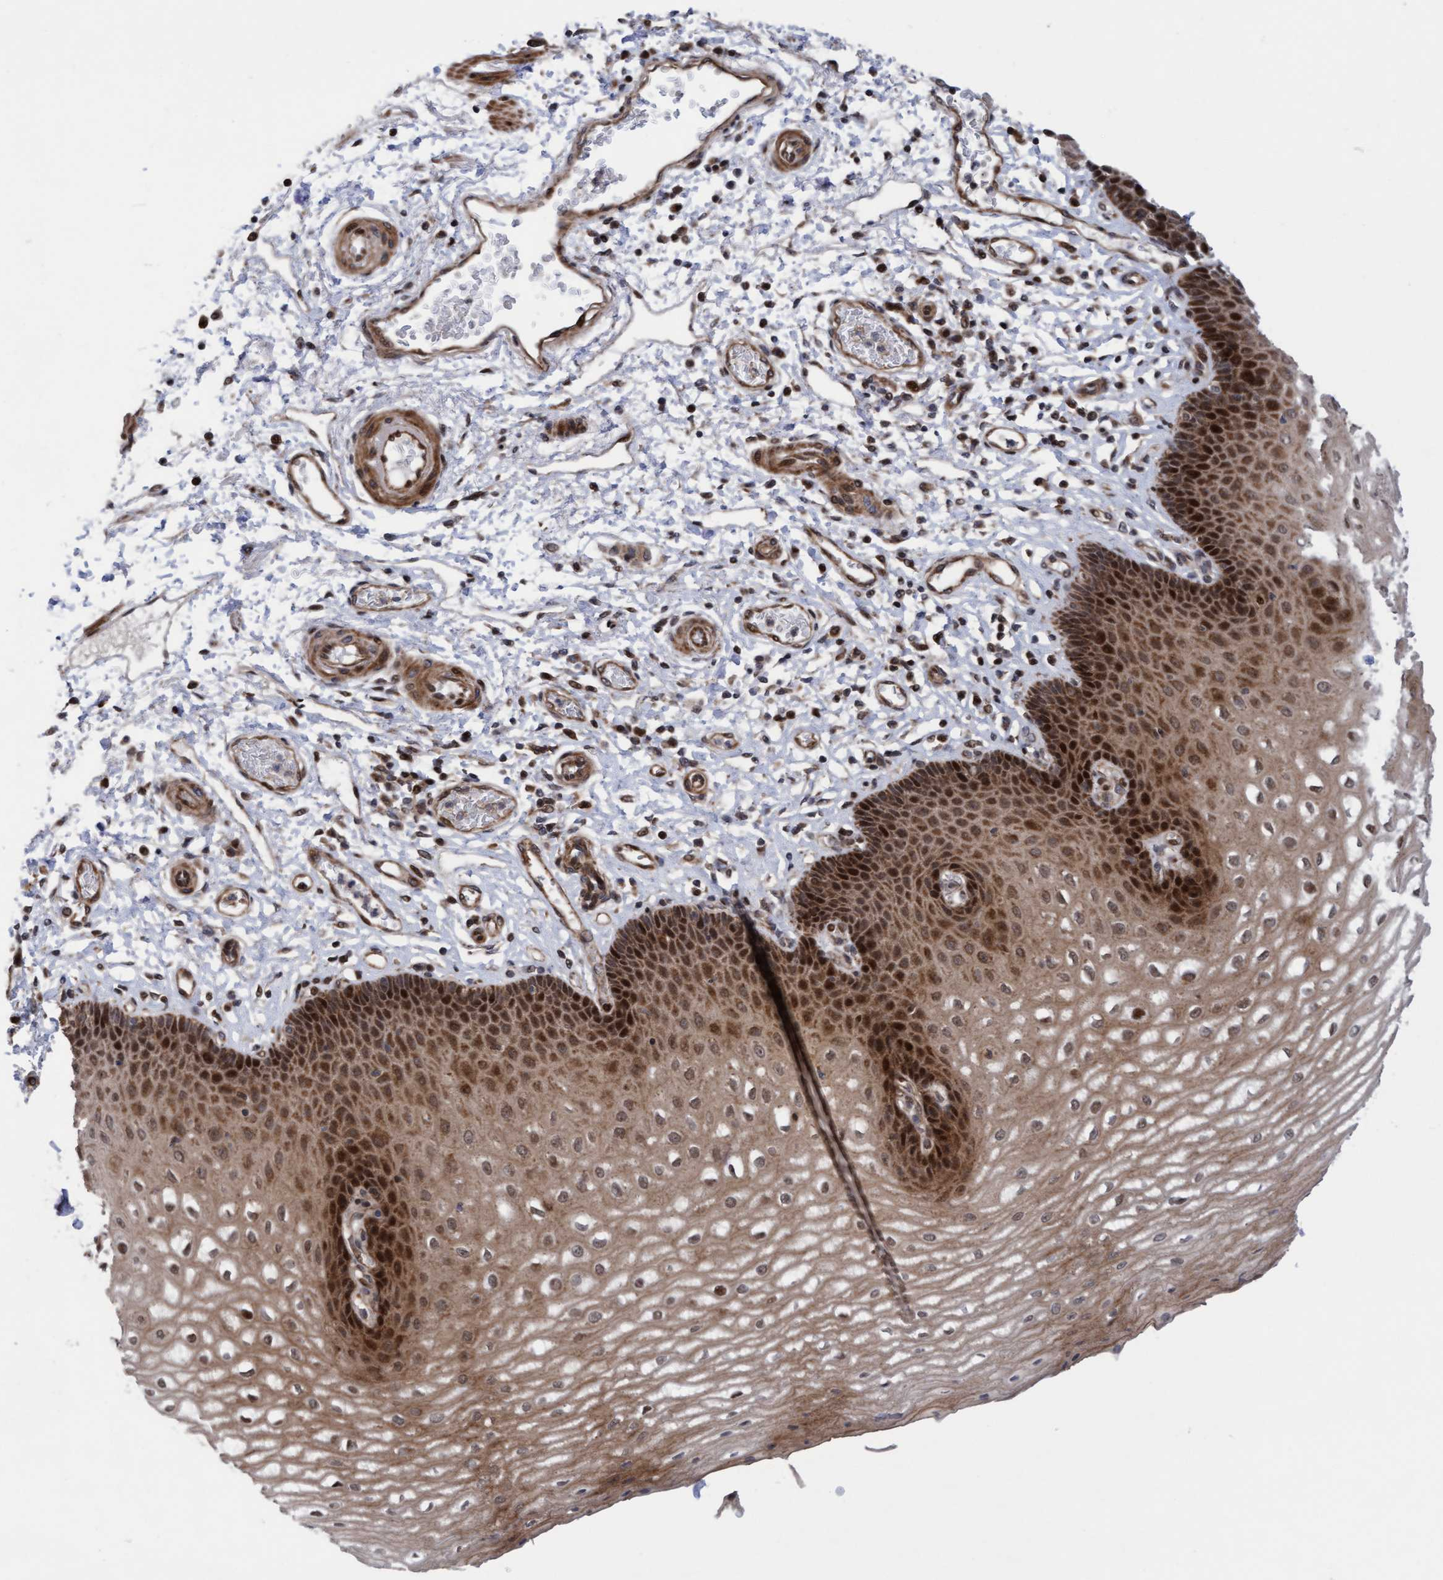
{"staining": {"intensity": "moderate", "quantity": ">75%", "location": "cytoplasmic/membranous,nuclear"}, "tissue": "esophagus", "cell_type": "Squamous epithelial cells", "image_type": "normal", "snomed": [{"axis": "morphology", "description": "Normal tissue, NOS"}, {"axis": "topography", "description": "Esophagus"}], "caption": "Protein staining demonstrates moderate cytoplasmic/membranous,nuclear expression in about >75% of squamous epithelial cells in unremarkable esophagus.", "gene": "ITFG1", "patient": {"sex": "male", "age": 54}}